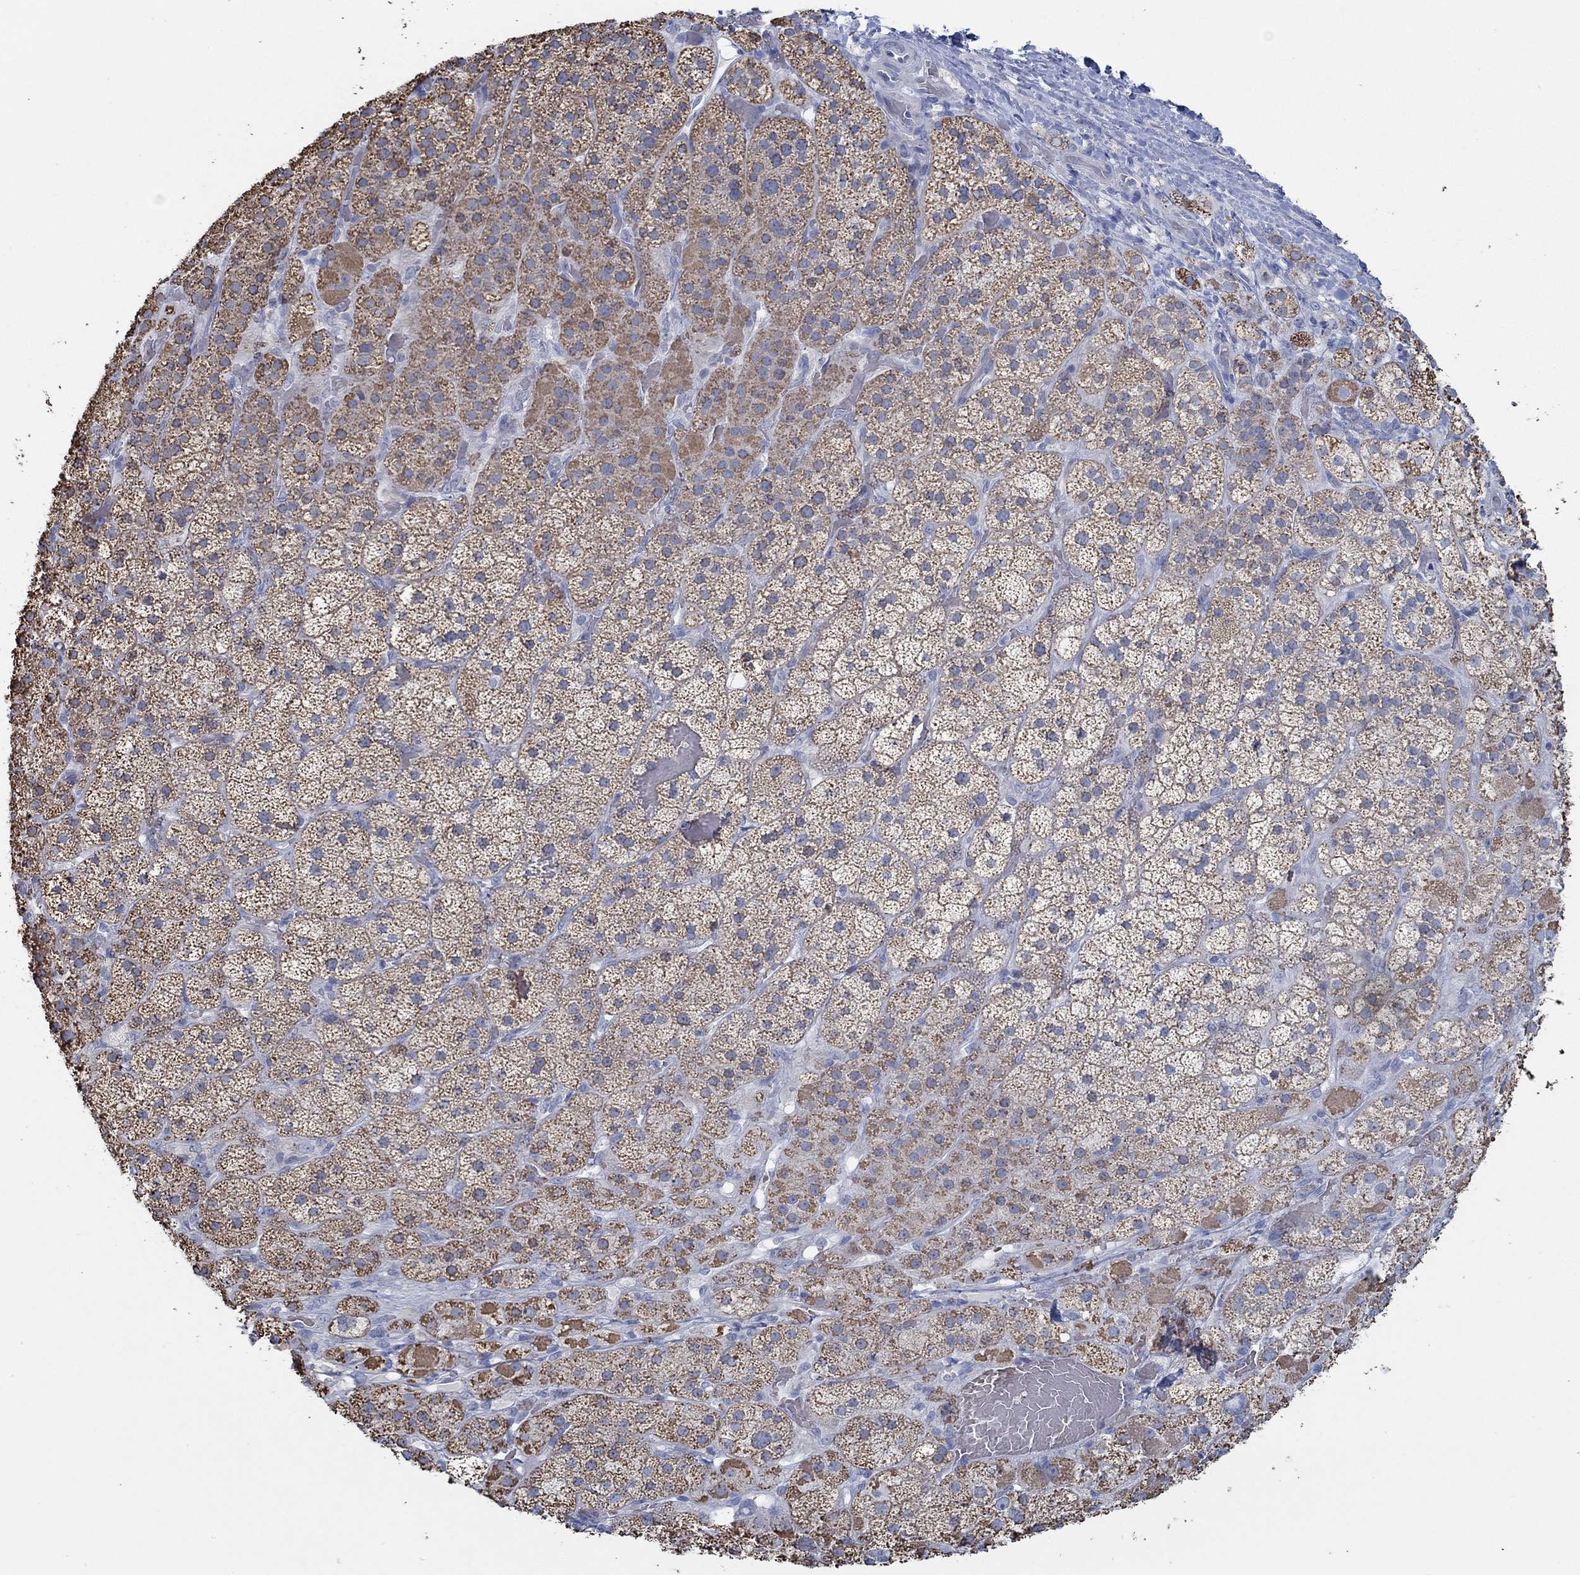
{"staining": {"intensity": "moderate", "quantity": ">75%", "location": "cytoplasmic/membranous"}, "tissue": "adrenal gland", "cell_type": "Glandular cells", "image_type": "normal", "snomed": [{"axis": "morphology", "description": "Normal tissue, NOS"}, {"axis": "topography", "description": "Adrenal gland"}], "caption": "A photomicrograph showing moderate cytoplasmic/membranous positivity in about >75% of glandular cells in benign adrenal gland, as visualized by brown immunohistochemical staining.", "gene": "GLOD5", "patient": {"sex": "male", "age": 57}}